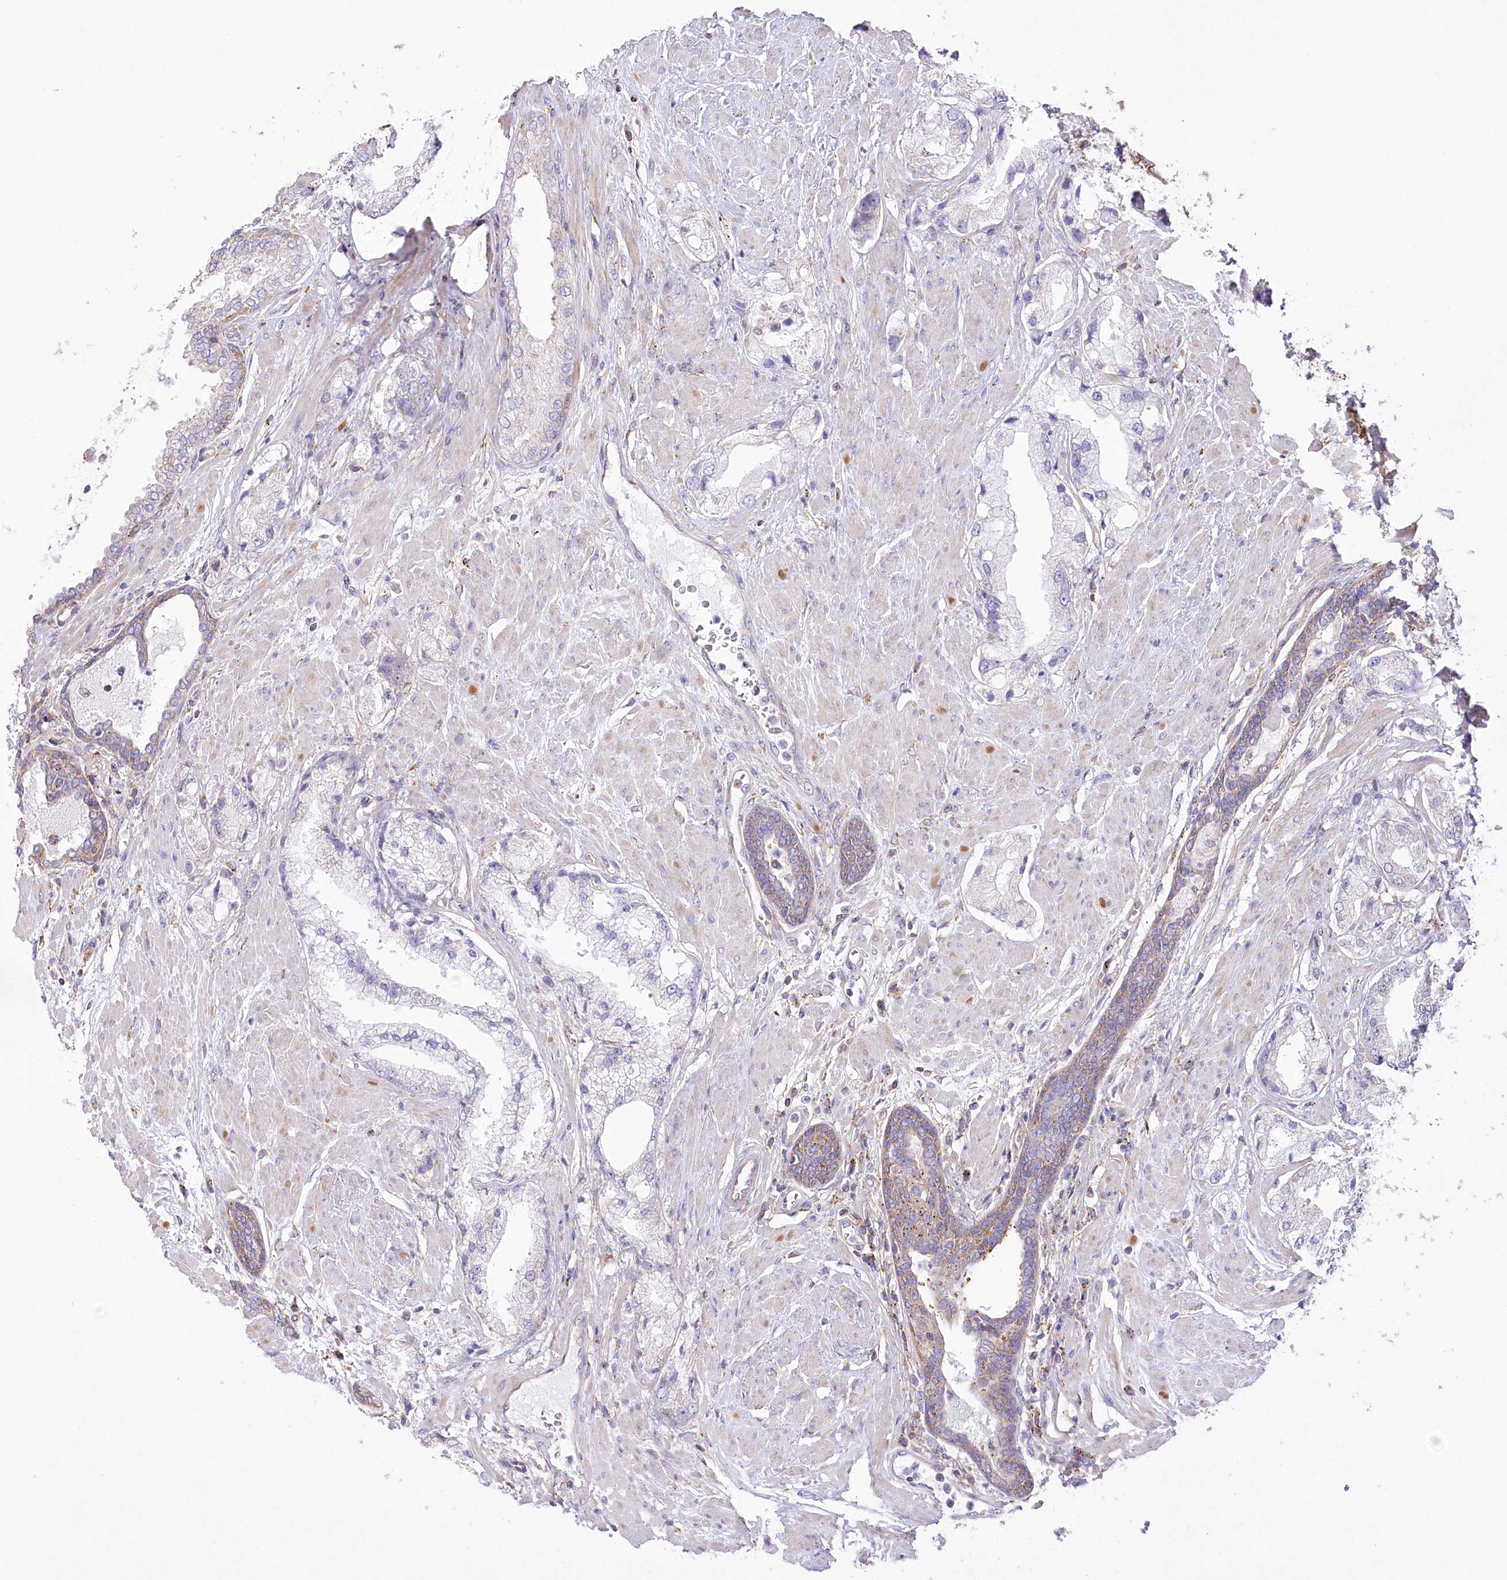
{"staining": {"intensity": "negative", "quantity": "none", "location": "none"}, "tissue": "prostate cancer", "cell_type": "Tumor cells", "image_type": "cancer", "snomed": [{"axis": "morphology", "description": "Adenocarcinoma, Low grade"}, {"axis": "topography", "description": "Prostate"}], "caption": "Protein analysis of prostate cancer (low-grade adenocarcinoma) shows no significant positivity in tumor cells. Brightfield microscopy of immunohistochemistry stained with DAB (brown) and hematoxylin (blue), captured at high magnification.", "gene": "FAM216A", "patient": {"sex": "male", "age": 67}}